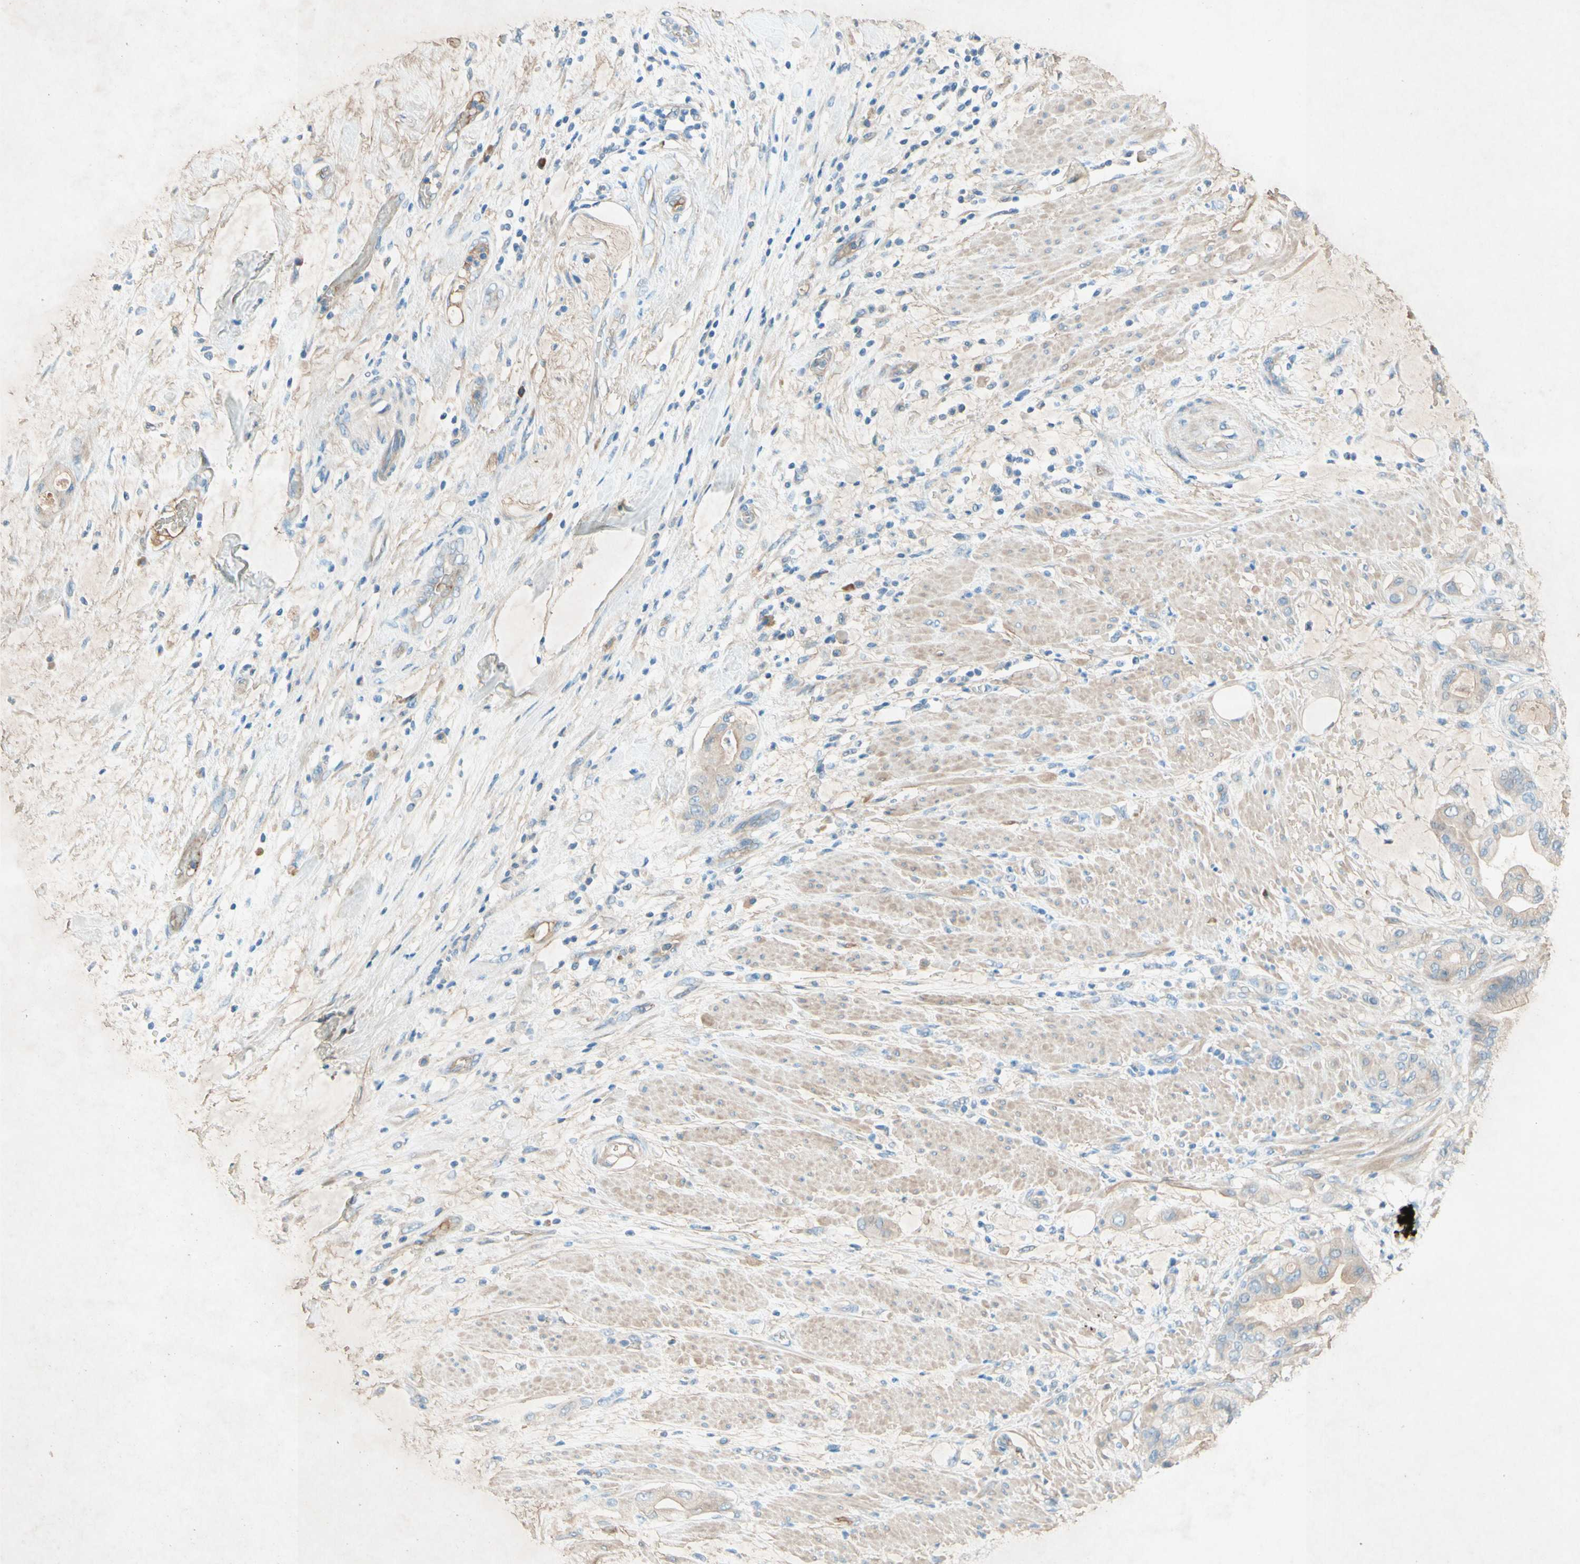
{"staining": {"intensity": "weak", "quantity": ">75%", "location": "cytoplasmic/membranous"}, "tissue": "pancreatic cancer", "cell_type": "Tumor cells", "image_type": "cancer", "snomed": [{"axis": "morphology", "description": "Adenocarcinoma, NOS"}, {"axis": "morphology", "description": "Adenocarcinoma, metastatic, NOS"}, {"axis": "topography", "description": "Lymph node"}, {"axis": "topography", "description": "Pancreas"}, {"axis": "topography", "description": "Duodenum"}], "caption": "Tumor cells reveal low levels of weak cytoplasmic/membranous positivity in approximately >75% of cells in pancreatic cancer. Using DAB (brown) and hematoxylin (blue) stains, captured at high magnification using brightfield microscopy.", "gene": "IL2", "patient": {"sex": "female", "age": 64}}